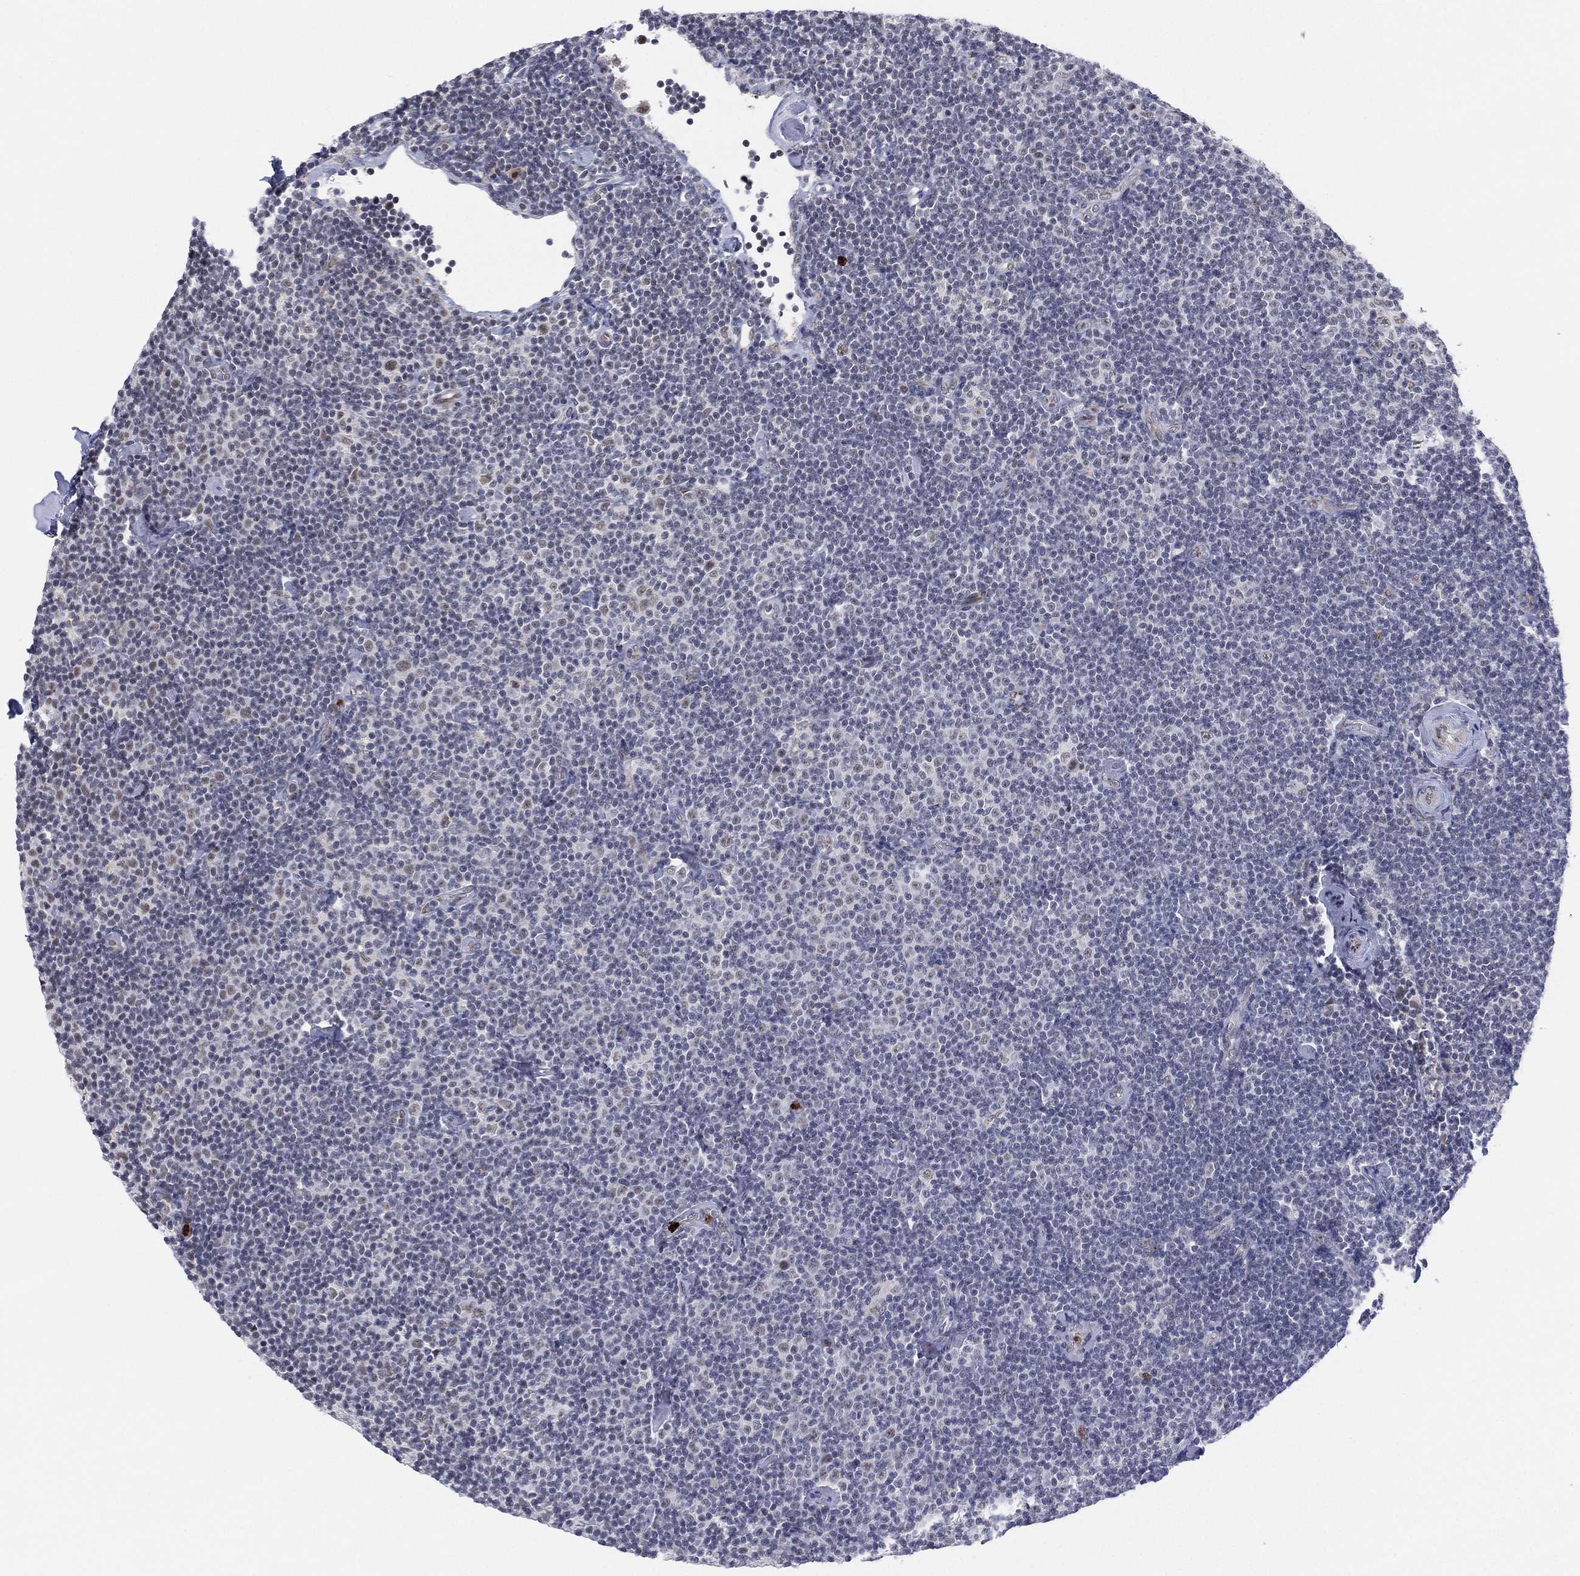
{"staining": {"intensity": "negative", "quantity": "none", "location": "none"}, "tissue": "lymphoma", "cell_type": "Tumor cells", "image_type": "cancer", "snomed": [{"axis": "morphology", "description": "Malignant lymphoma, non-Hodgkin's type, Low grade"}, {"axis": "topography", "description": "Lymph node"}], "caption": "Immunohistochemistry (IHC) of human lymphoma displays no staining in tumor cells.", "gene": "CD177", "patient": {"sex": "male", "age": 81}}